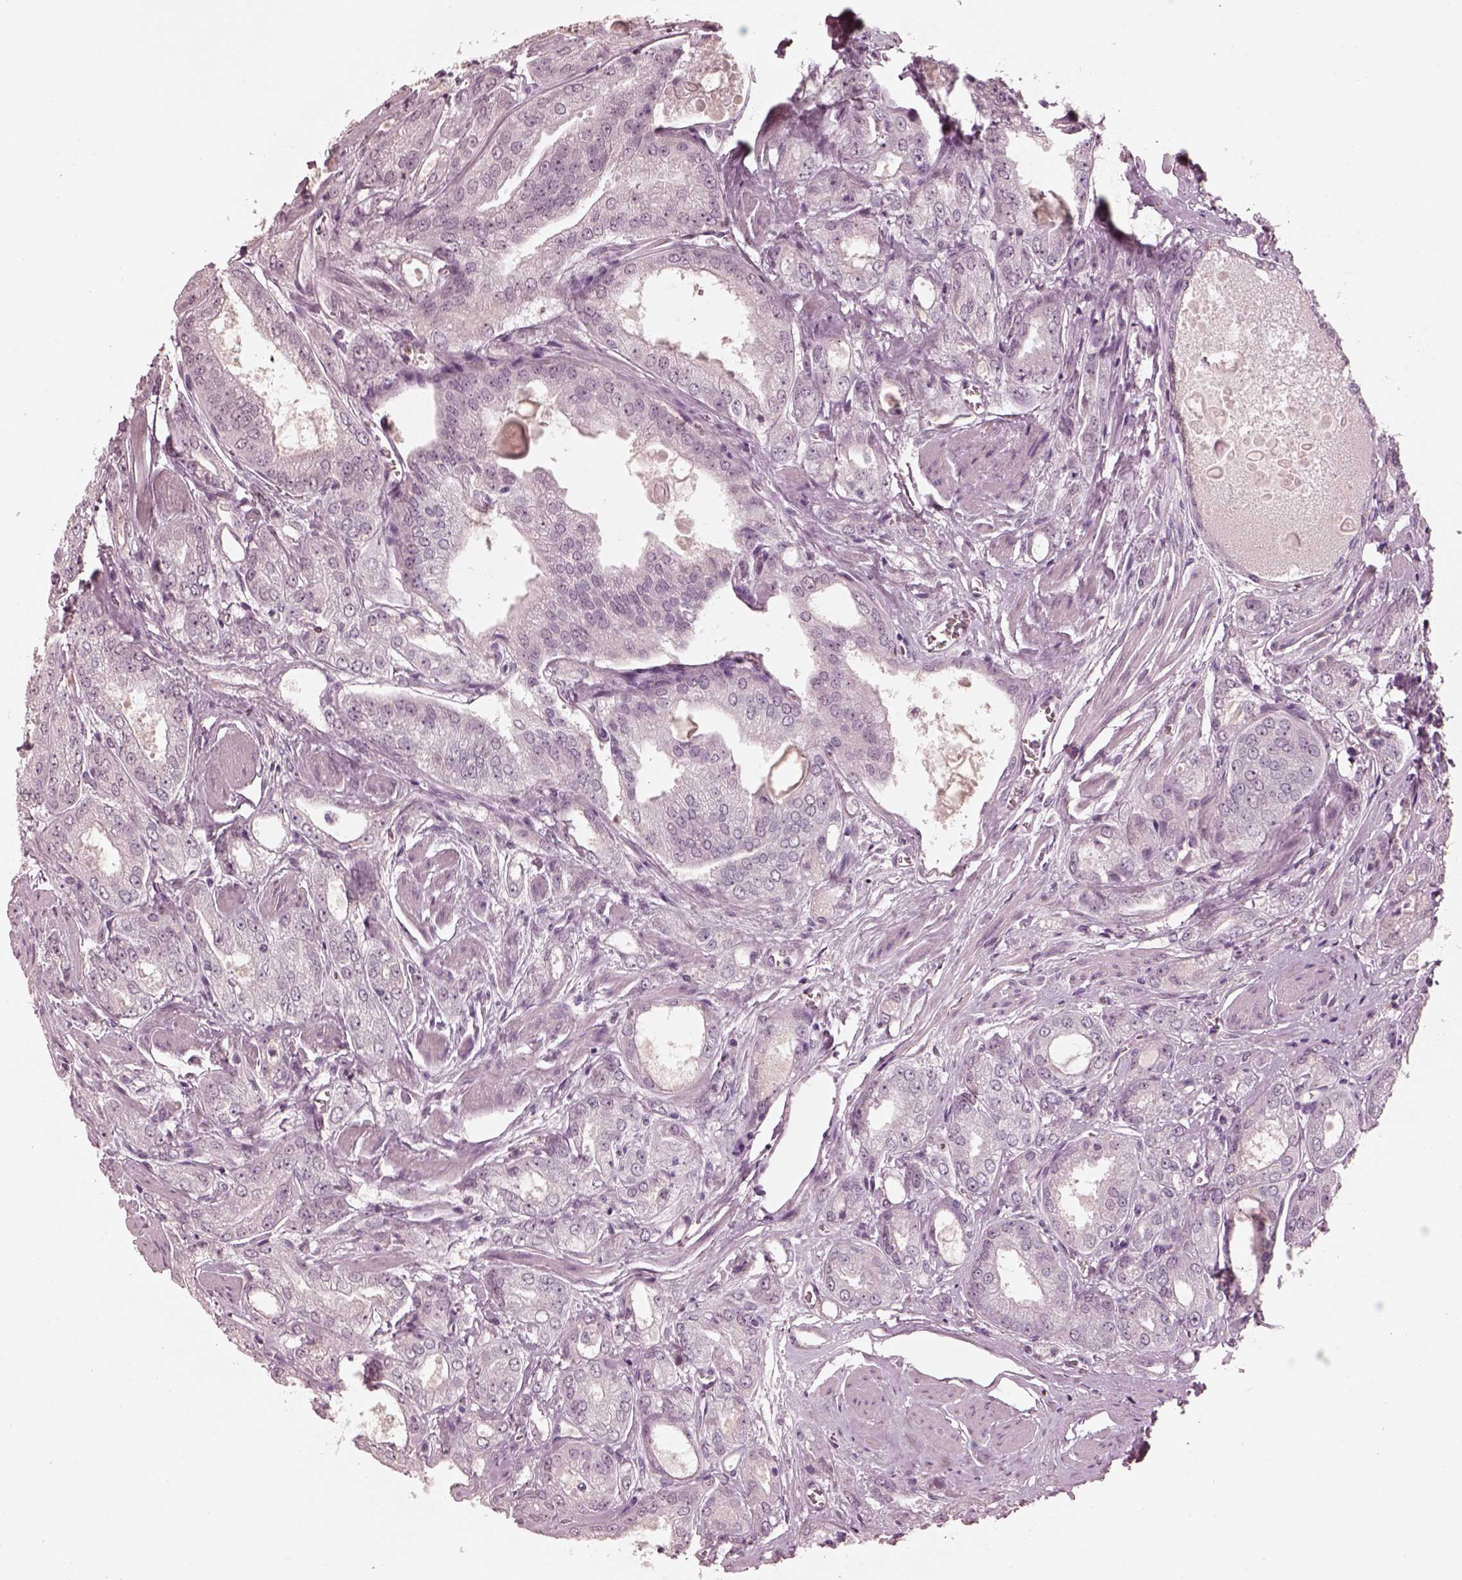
{"staining": {"intensity": "negative", "quantity": "none", "location": "none"}, "tissue": "prostate cancer", "cell_type": "Tumor cells", "image_type": "cancer", "snomed": [{"axis": "morphology", "description": "Adenocarcinoma, NOS"}, {"axis": "morphology", "description": "Adenocarcinoma, High grade"}, {"axis": "topography", "description": "Prostate"}], "caption": "Human adenocarcinoma (prostate) stained for a protein using immunohistochemistry (IHC) shows no positivity in tumor cells.", "gene": "KCNA2", "patient": {"sex": "male", "age": 70}}